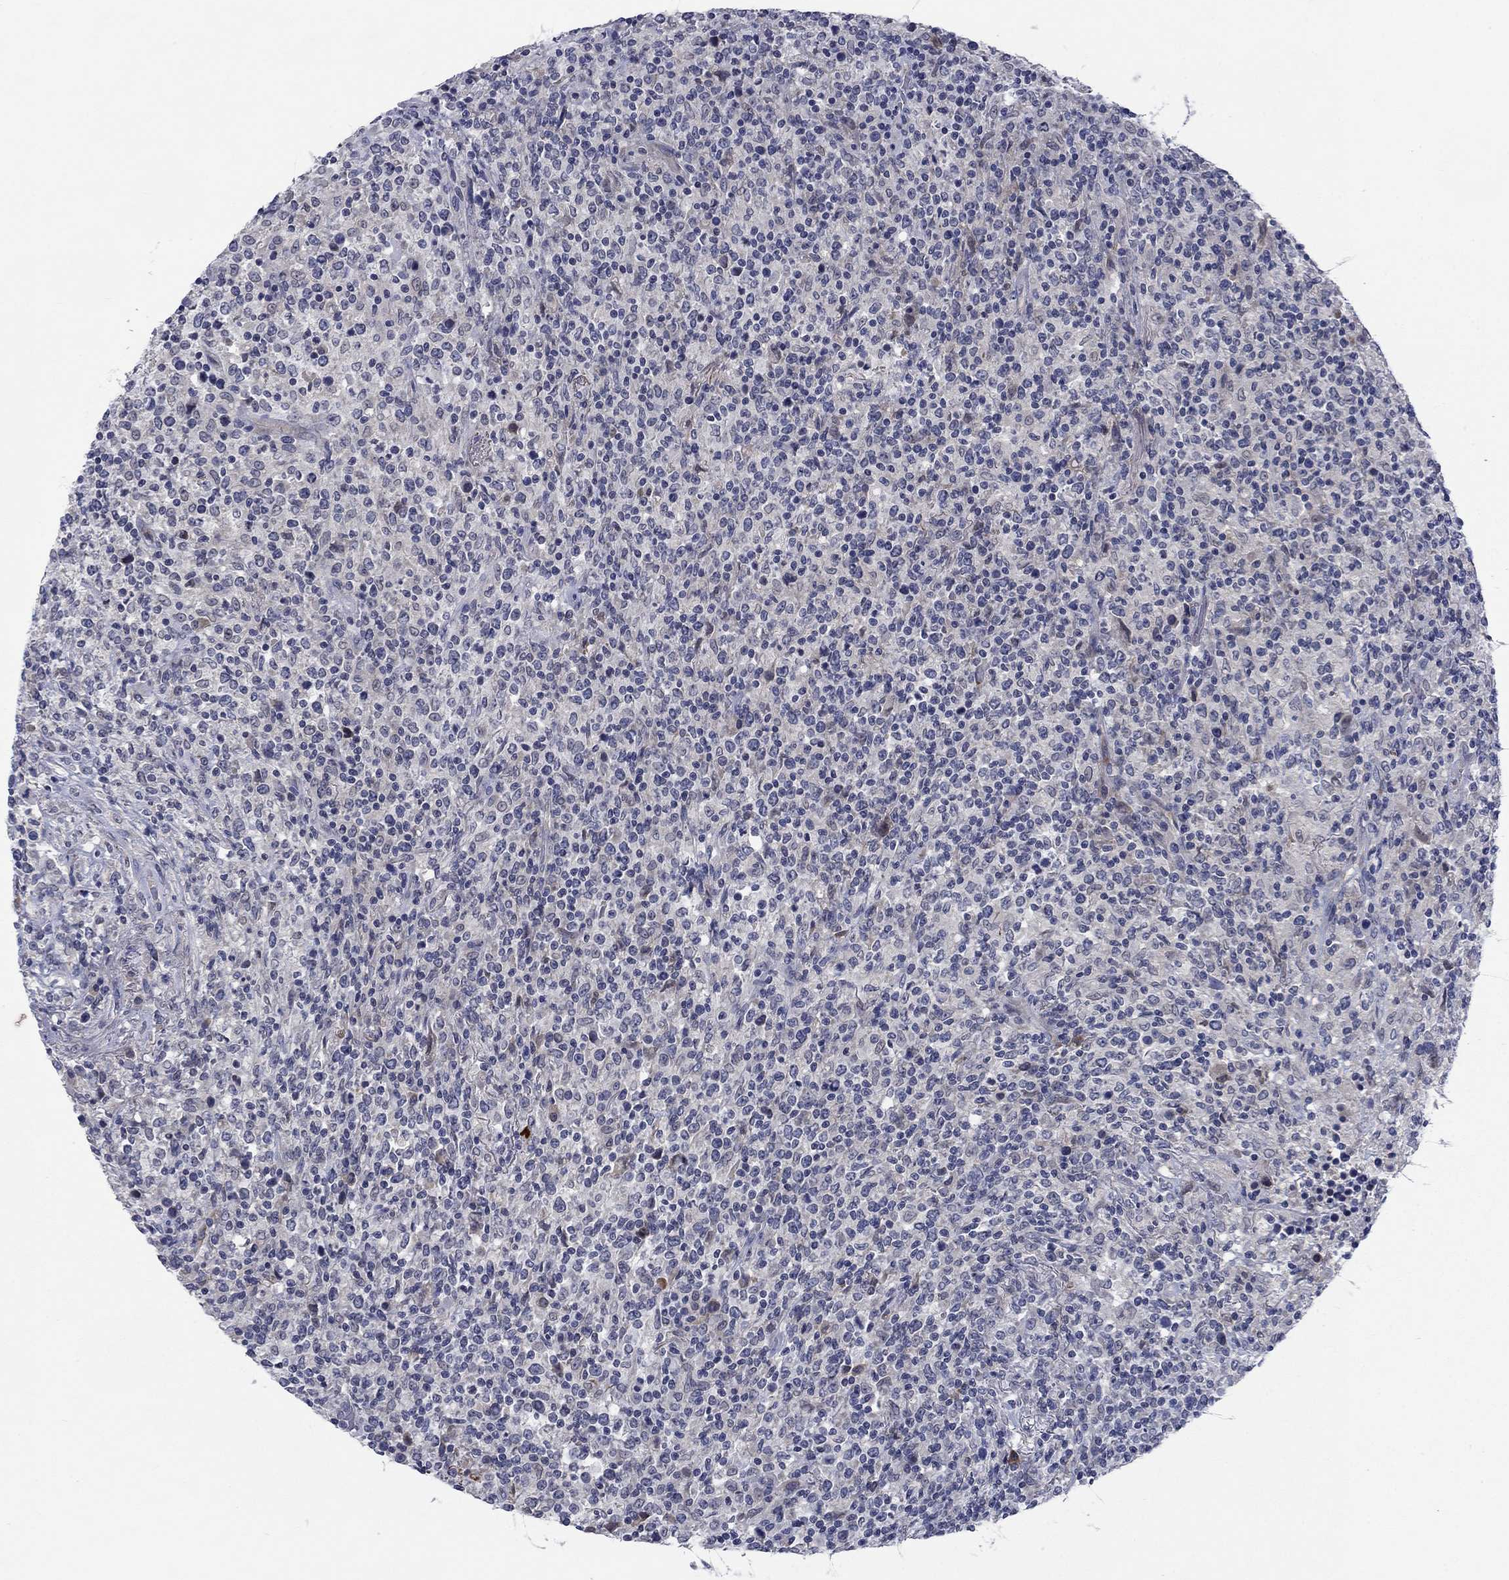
{"staining": {"intensity": "negative", "quantity": "none", "location": "none"}, "tissue": "lymphoma", "cell_type": "Tumor cells", "image_type": "cancer", "snomed": [{"axis": "morphology", "description": "Malignant lymphoma, non-Hodgkin's type, High grade"}, {"axis": "topography", "description": "Lung"}], "caption": "Immunohistochemical staining of human high-grade malignant lymphoma, non-Hodgkin's type exhibits no significant staining in tumor cells. (Stains: DAB (3,3'-diaminobenzidine) immunohistochemistry (IHC) with hematoxylin counter stain, Microscopy: brightfield microscopy at high magnification).", "gene": "CACNA1A", "patient": {"sex": "male", "age": 79}}